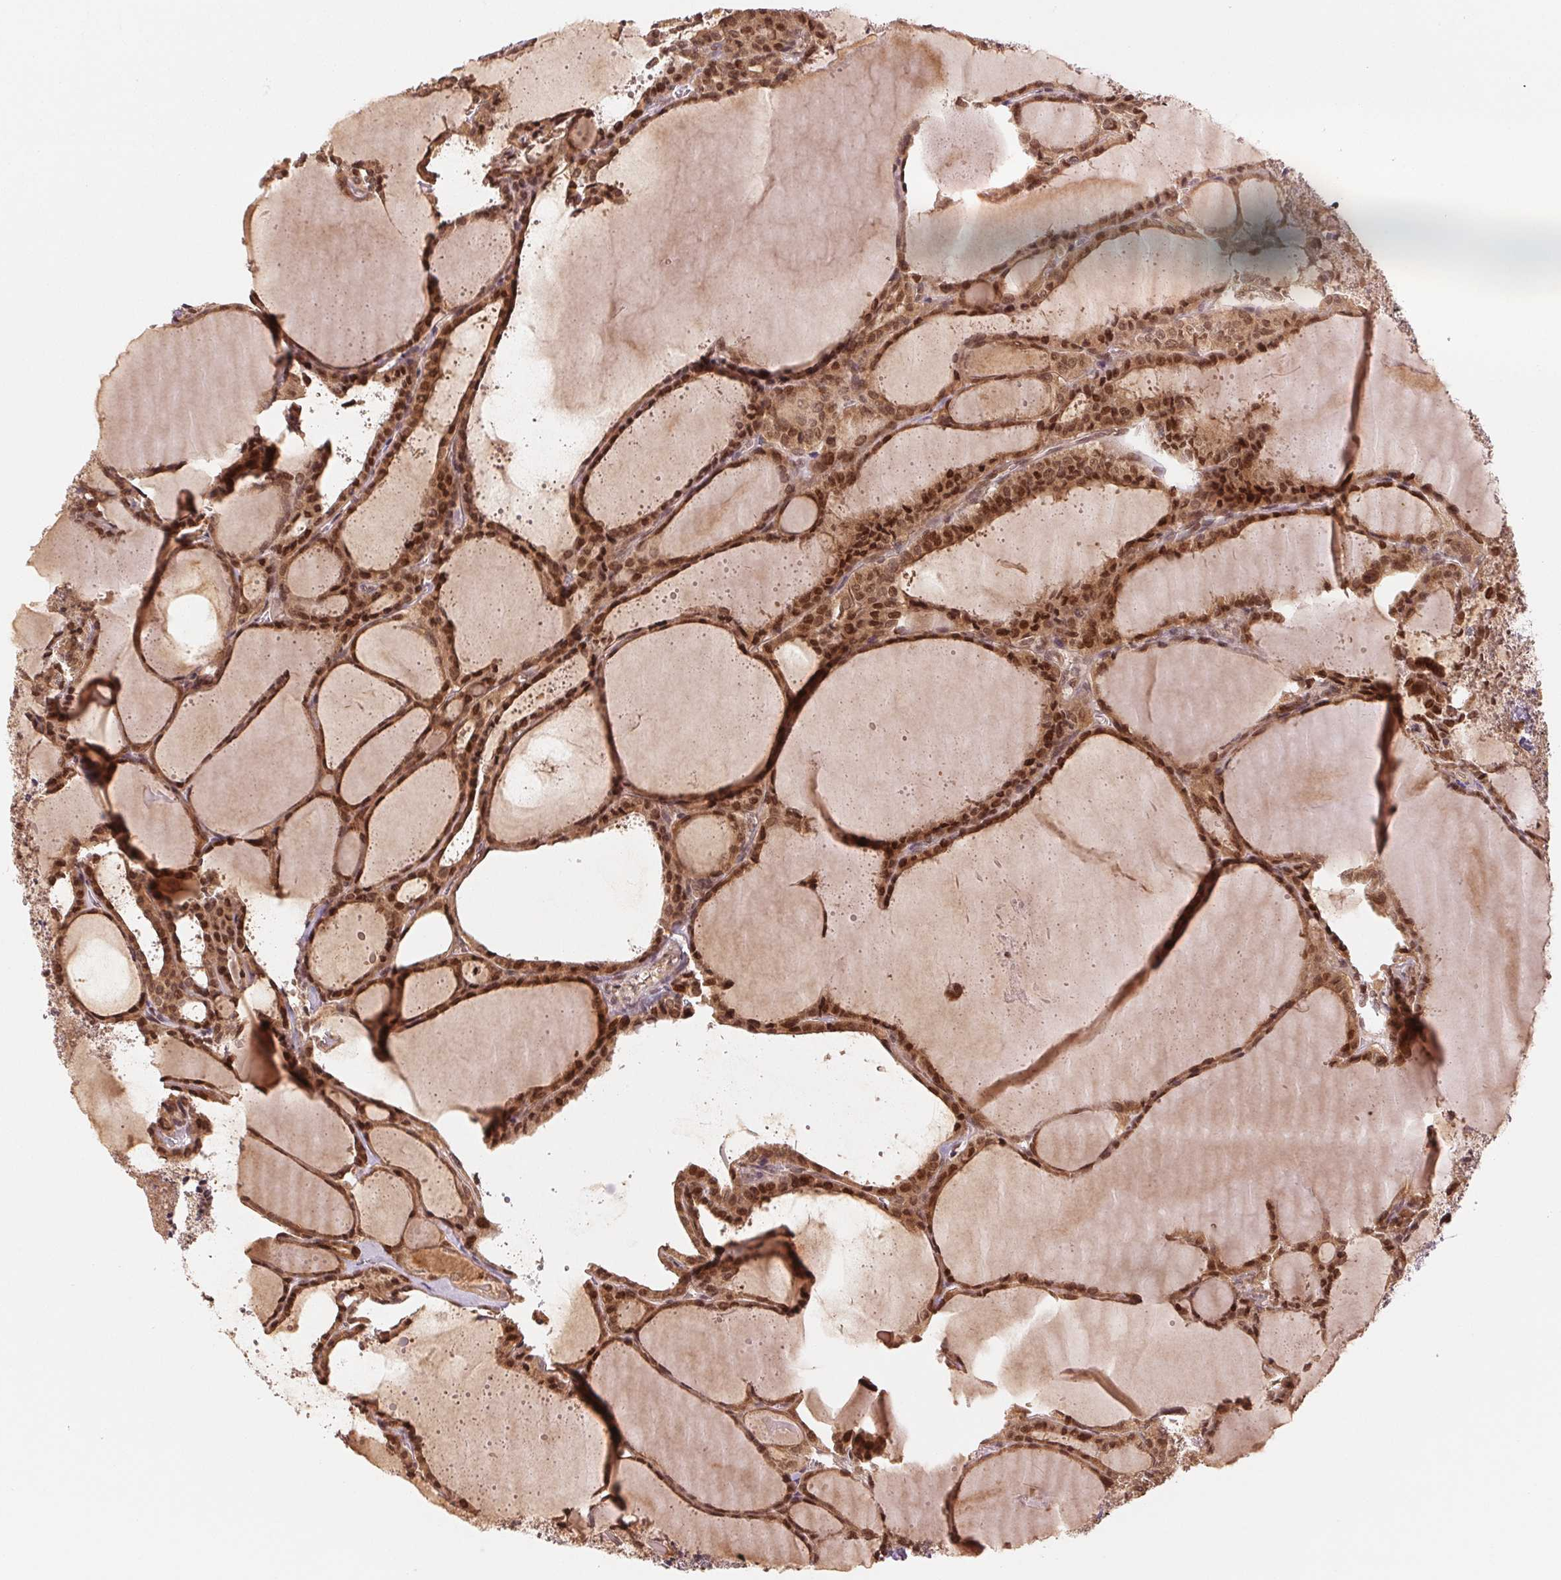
{"staining": {"intensity": "moderate", "quantity": ">75%", "location": "cytoplasmic/membranous,nuclear"}, "tissue": "thyroid cancer", "cell_type": "Tumor cells", "image_type": "cancer", "snomed": [{"axis": "morphology", "description": "Papillary adenocarcinoma, NOS"}, {"axis": "topography", "description": "Thyroid gland"}], "caption": "The image exhibits staining of thyroid papillary adenocarcinoma, revealing moderate cytoplasmic/membranous and nuclear protein expression (brown color) within tumor cells.", "gene": "ERI3", "patient": {"sex": "male", "age": 87}}